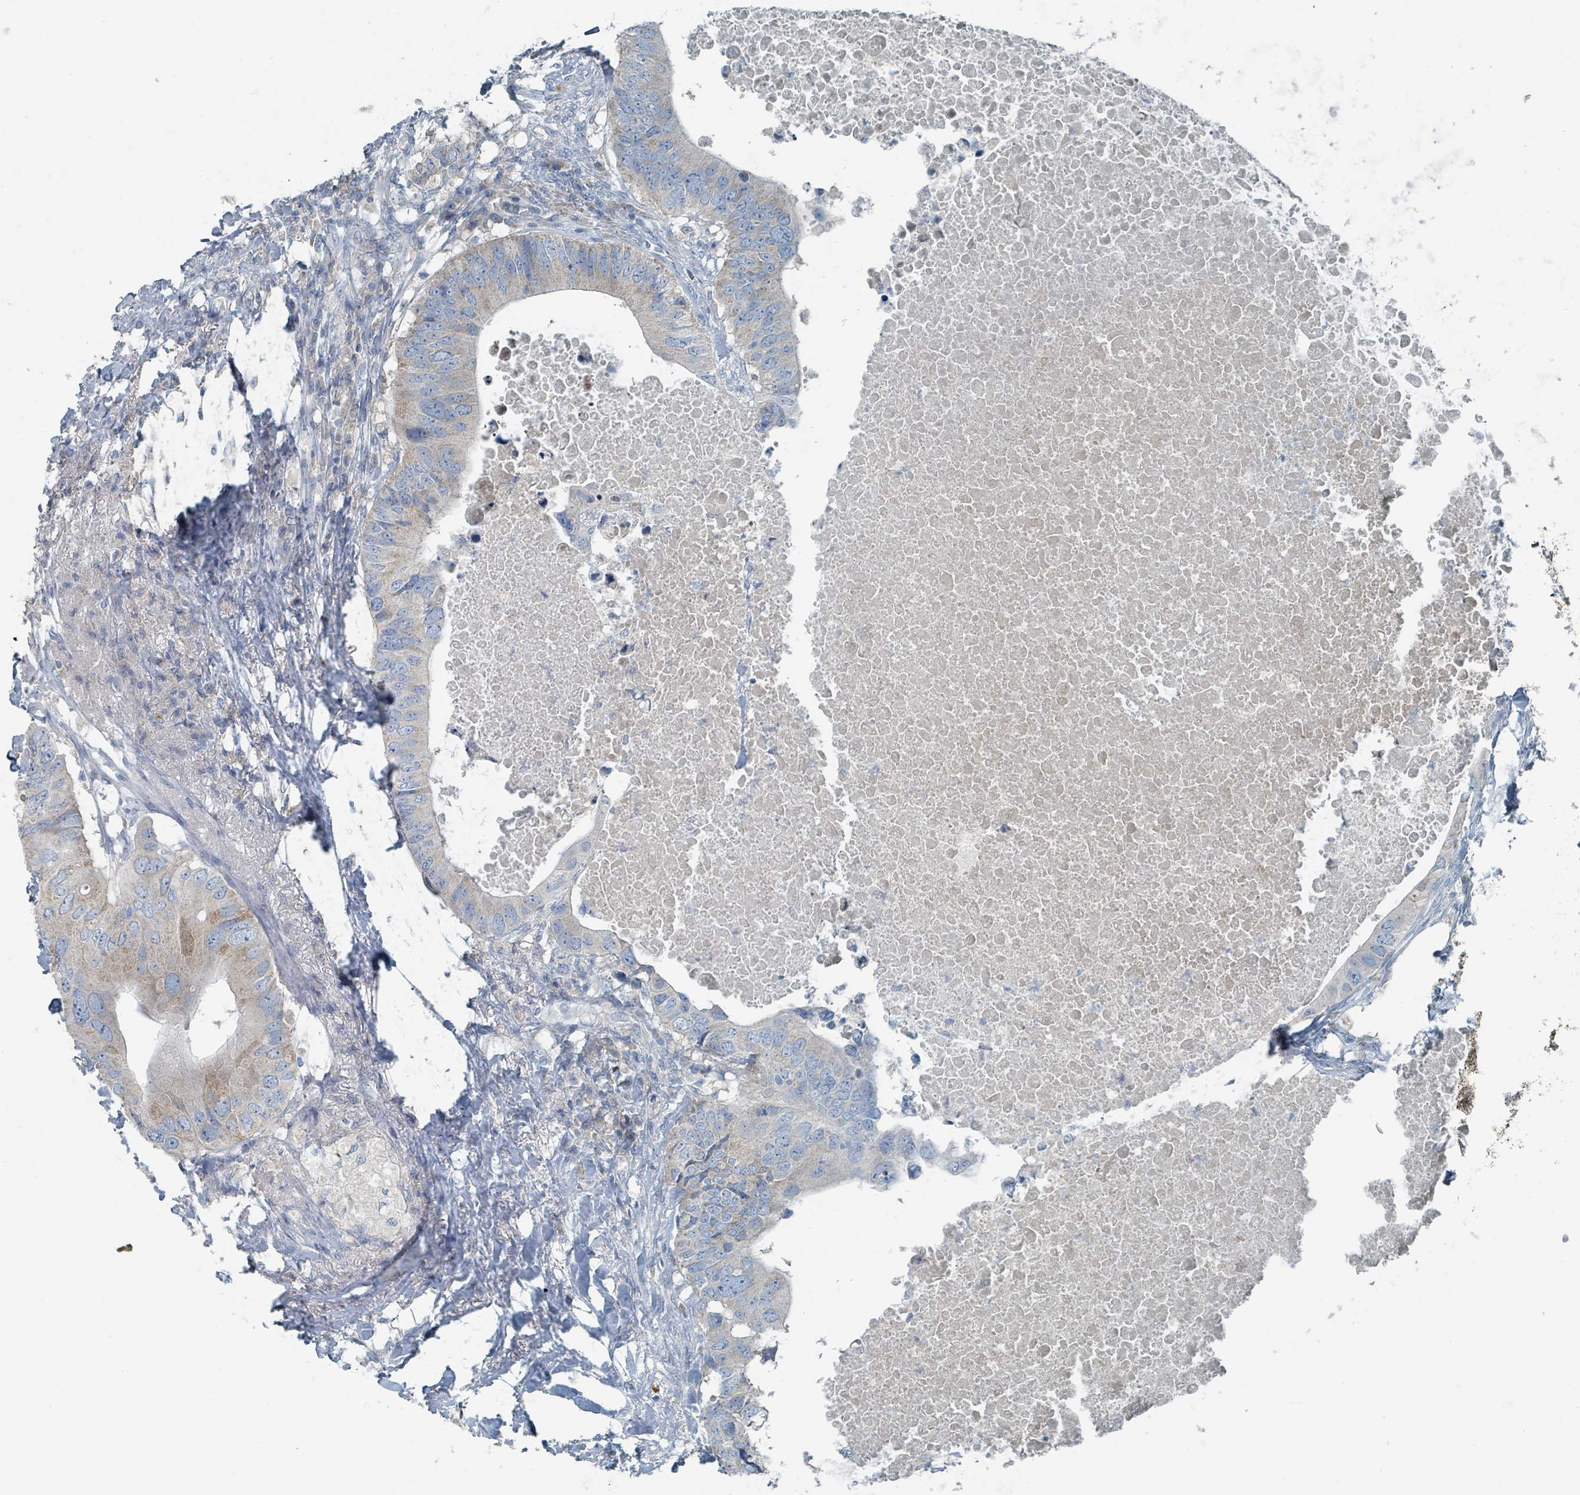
{"staining": {"intensity": "weak", "quantity": "<25%", "location": "cytoplasmic/membranous"}, "tissue": "colorectal cancer", "cell_type": "Tumor cells", "image_type": "cancer", "snomed": [{"axis": "morphology", "description": "Adenocarcinoma, NOS"}, {"axis": "topography", "description": "Colon"}], "caption": "The IHC image has no significant expression in tumor cells of adenocarcinoma (colorectal) tissue.", "gene": "RASA4", "patient": {"sex": "male", "age": 71}}